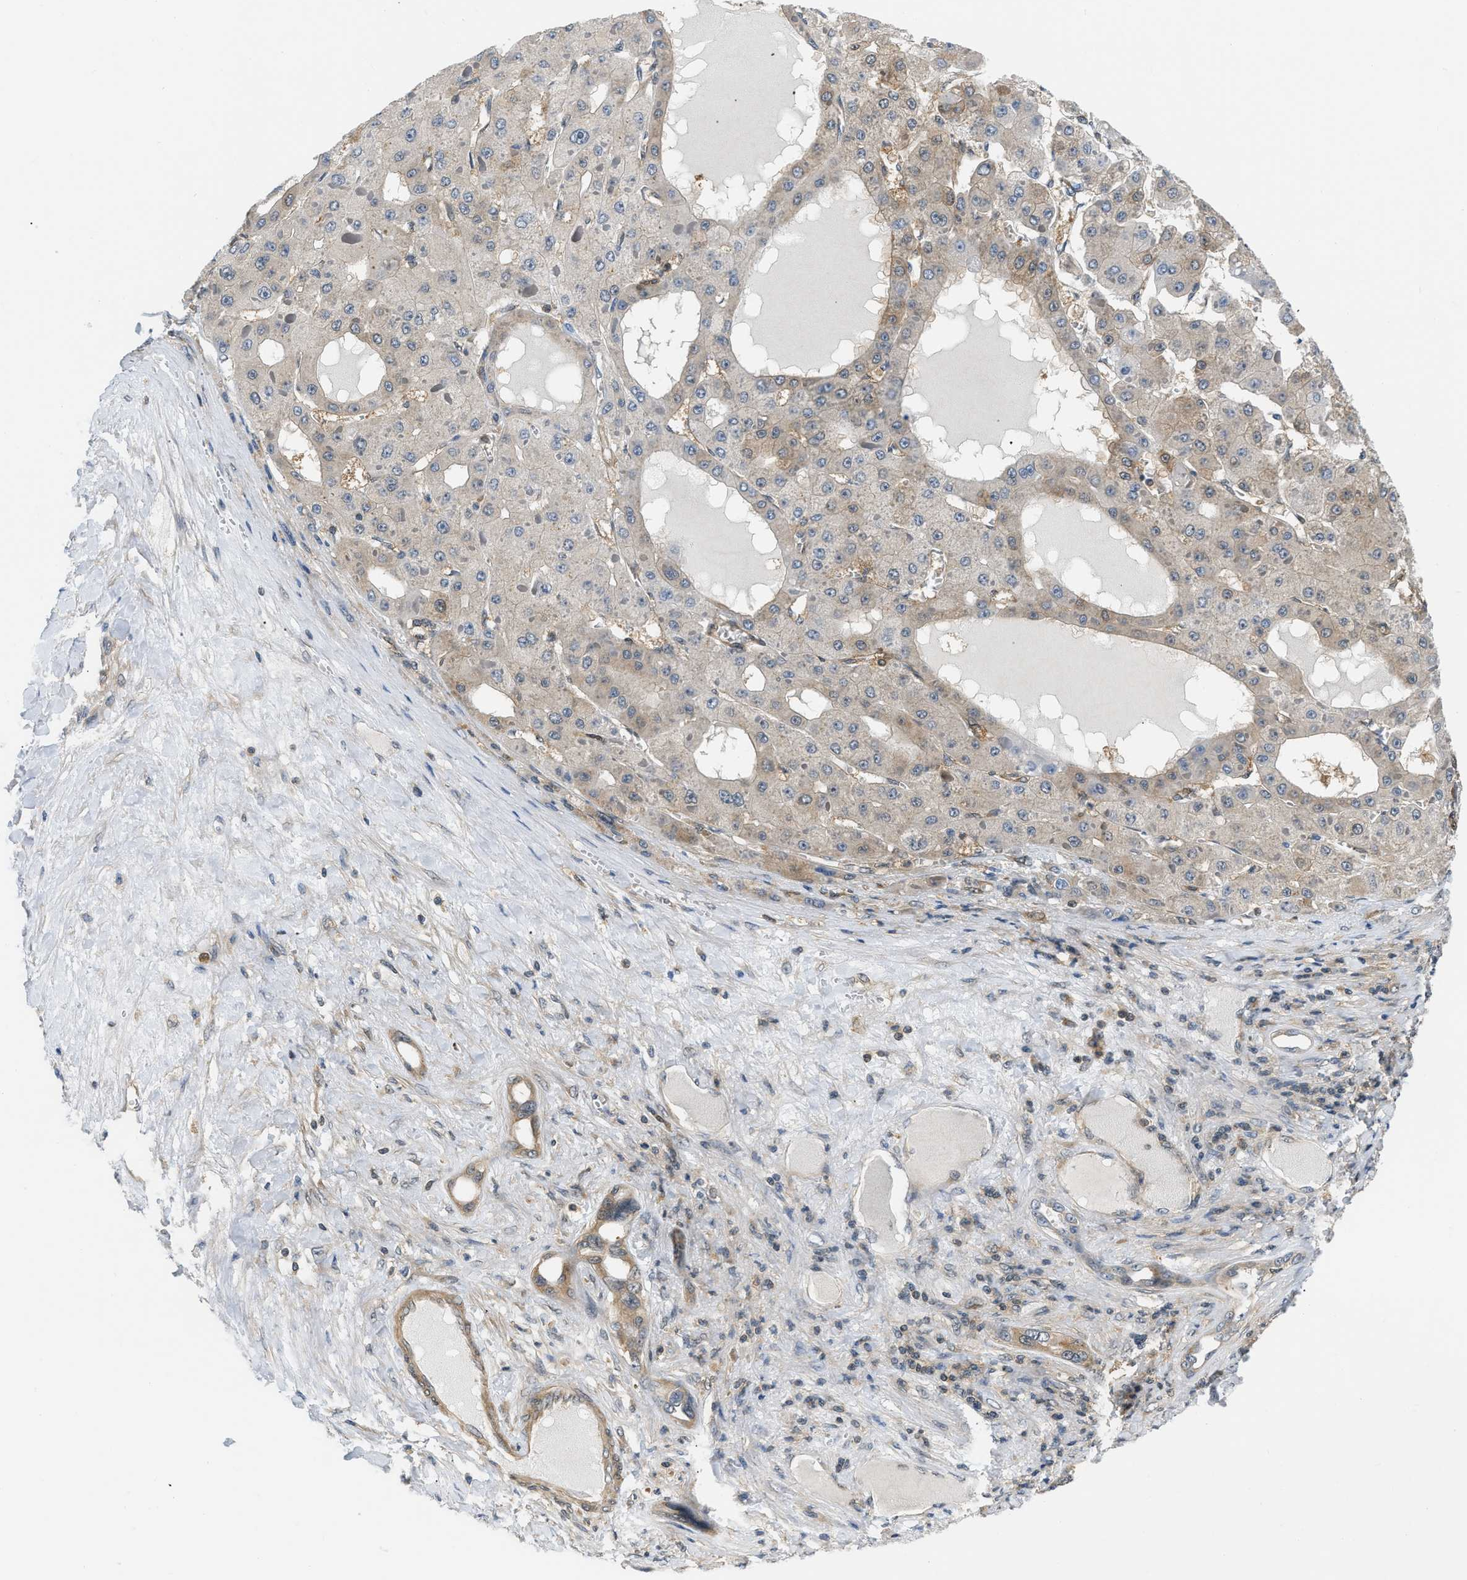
{"staining": {"intensity": "moderate", "quantity": "<25%", "location": "cytoplasmic/membranous"}, "tissue": "liver cancer", "cell_type": "Tumor cells", "image_type": "cancer", "snomed": [{"axis": "morphology", "description": "Carcinoma, Hepatocellular, NOS"}, {"axis": "topography", "description": "Liver"}], "caption": "Immunohistochemical staining of hepatocellular carcinoma (liver) demonstrates low levels of moderate cytoplasmic/membranous protein expression in about <25% of tumor cells.", "gene": "EIF4EBP2", "patient": {"sex": "female", "age": 73}}